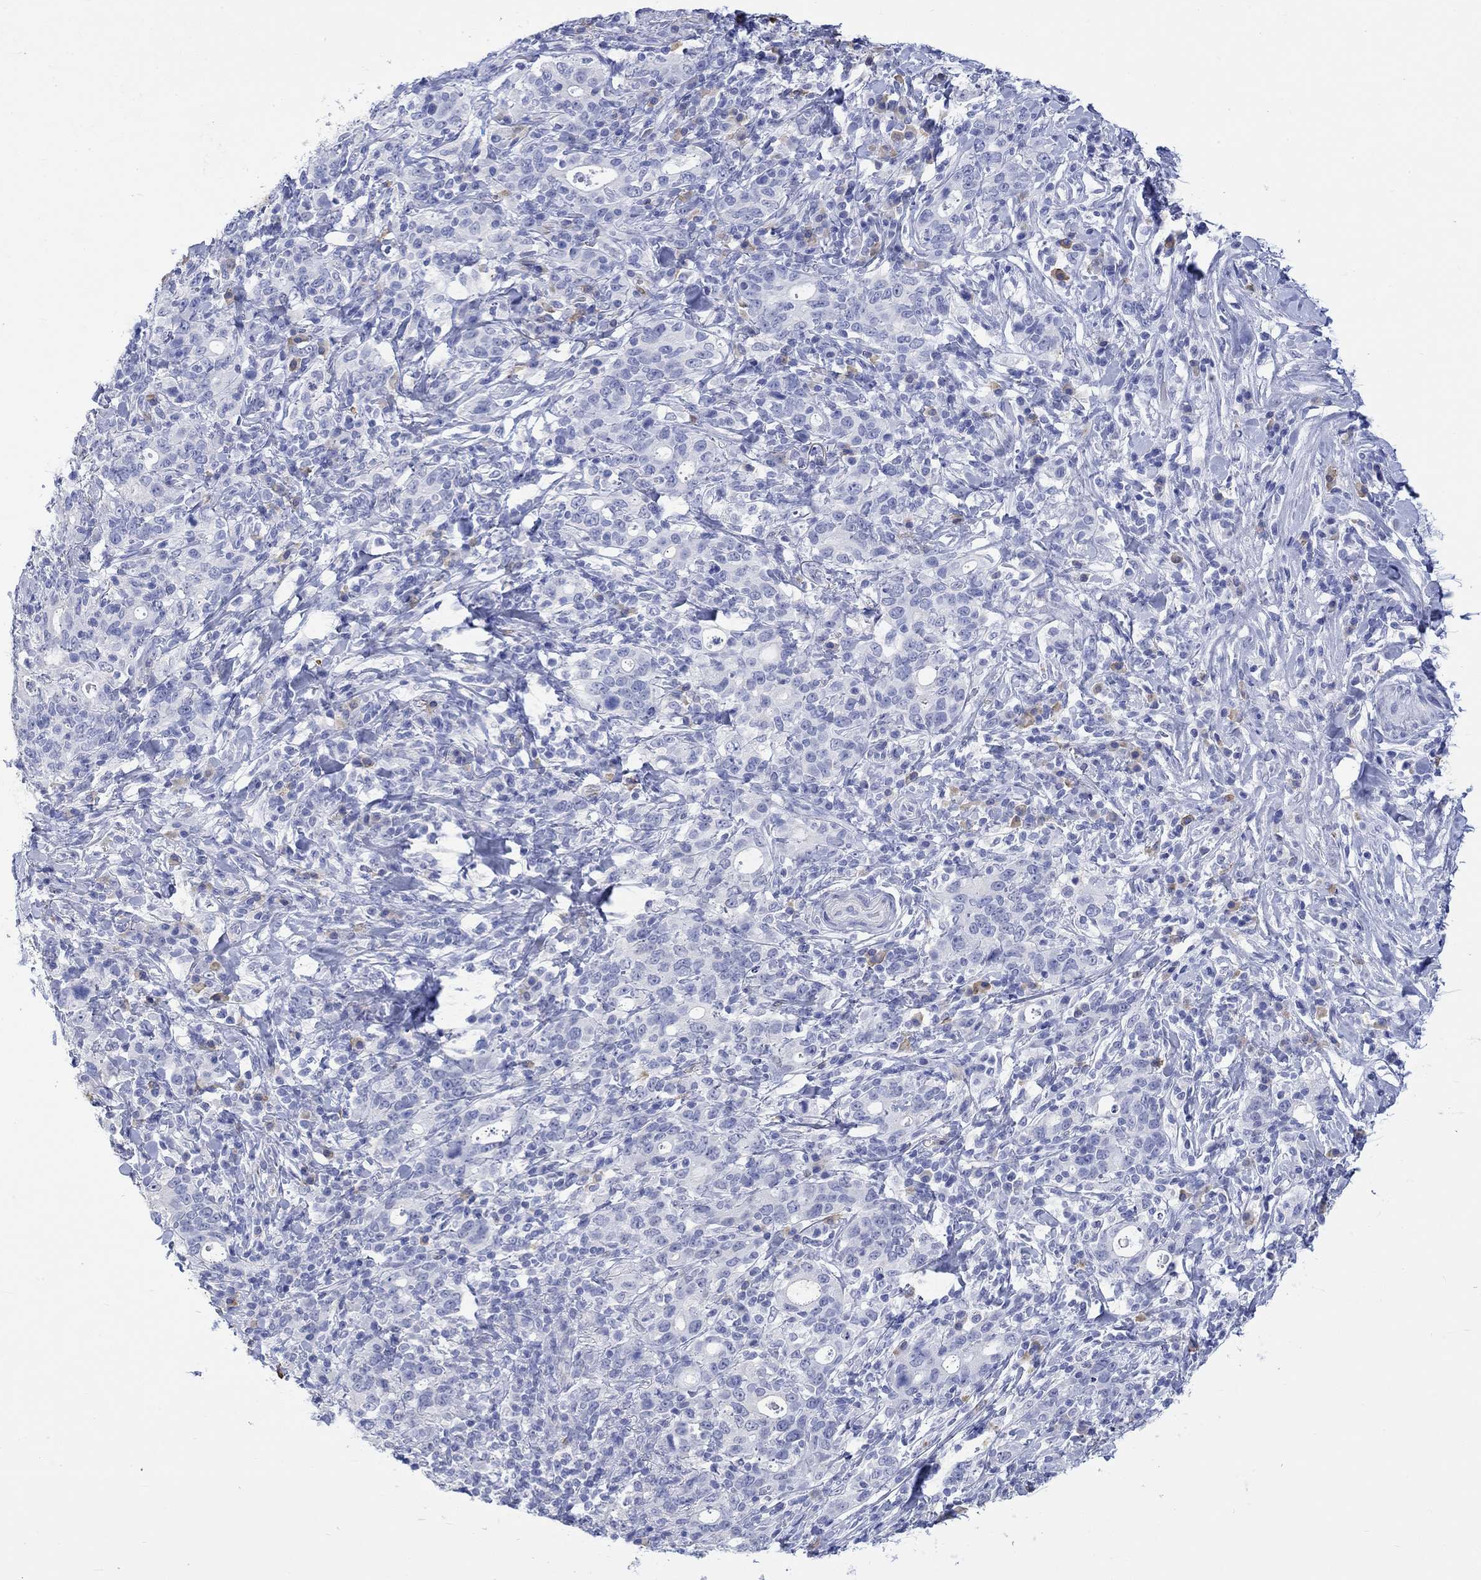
{"staining": {"intensity": "negative", "quantity": "none", "location": "none"}, "tissue": "stomach cancer", "cell_type": "Tumor cells", "image_type": "cancer", "snomed": [{"axis": "morphology", "description": "Adenocarcinoma, NOS"}, {"axis": "topography", "description": "Stomach"}], "caption": "High magnification brightfield microscopy of stomach cancer (adenocarcinoma) stained with DAB (brown) and counterstained with hematoxylin (blue): tumor cells show no significant positivity.", "gene": "MSI1", "patient": {"sex": "male", "age": 79}}